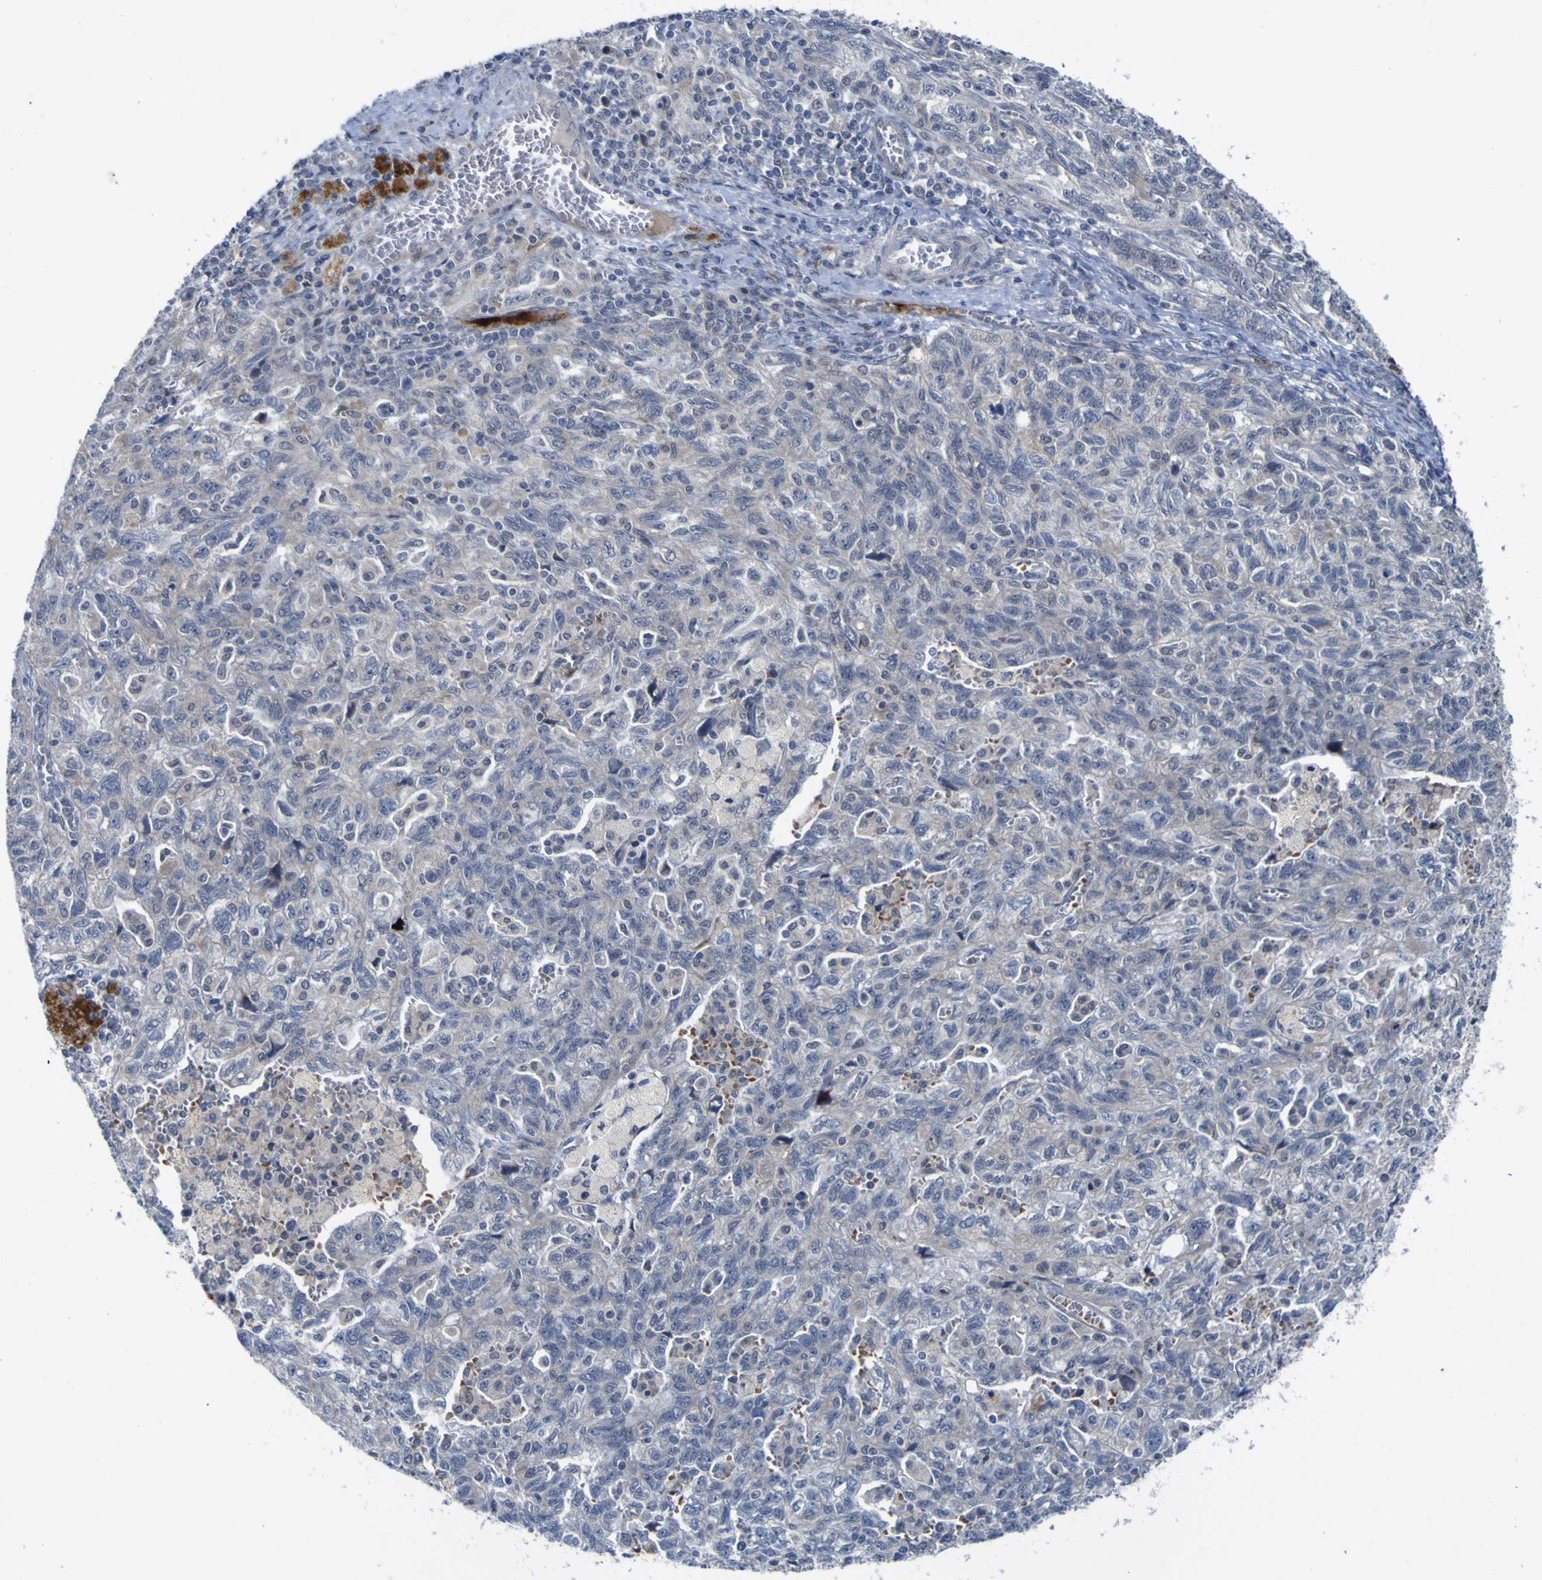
{"staining": {"intensity": "negative", "quantity": "none", "location": "none"}, "tissue": "ovarian cancer", "cell_type": "Tumor cells", "image_type": "cancer", "snomed": [{"axis": "morphology", "description": "Carcinoma, NOS"}, {"axis": "morphology", "description": "Cystadenocarcinoma, serous, NOS"}, {"axis": "topography", "description": "Ovary"}], "caption": "Human ovarian carcinoma stained for a protein using immunohistochemistry demonstrates no staining in tumor cells.", "gene": "NAV1", "patient": {"sex": "female", "age": 69}}